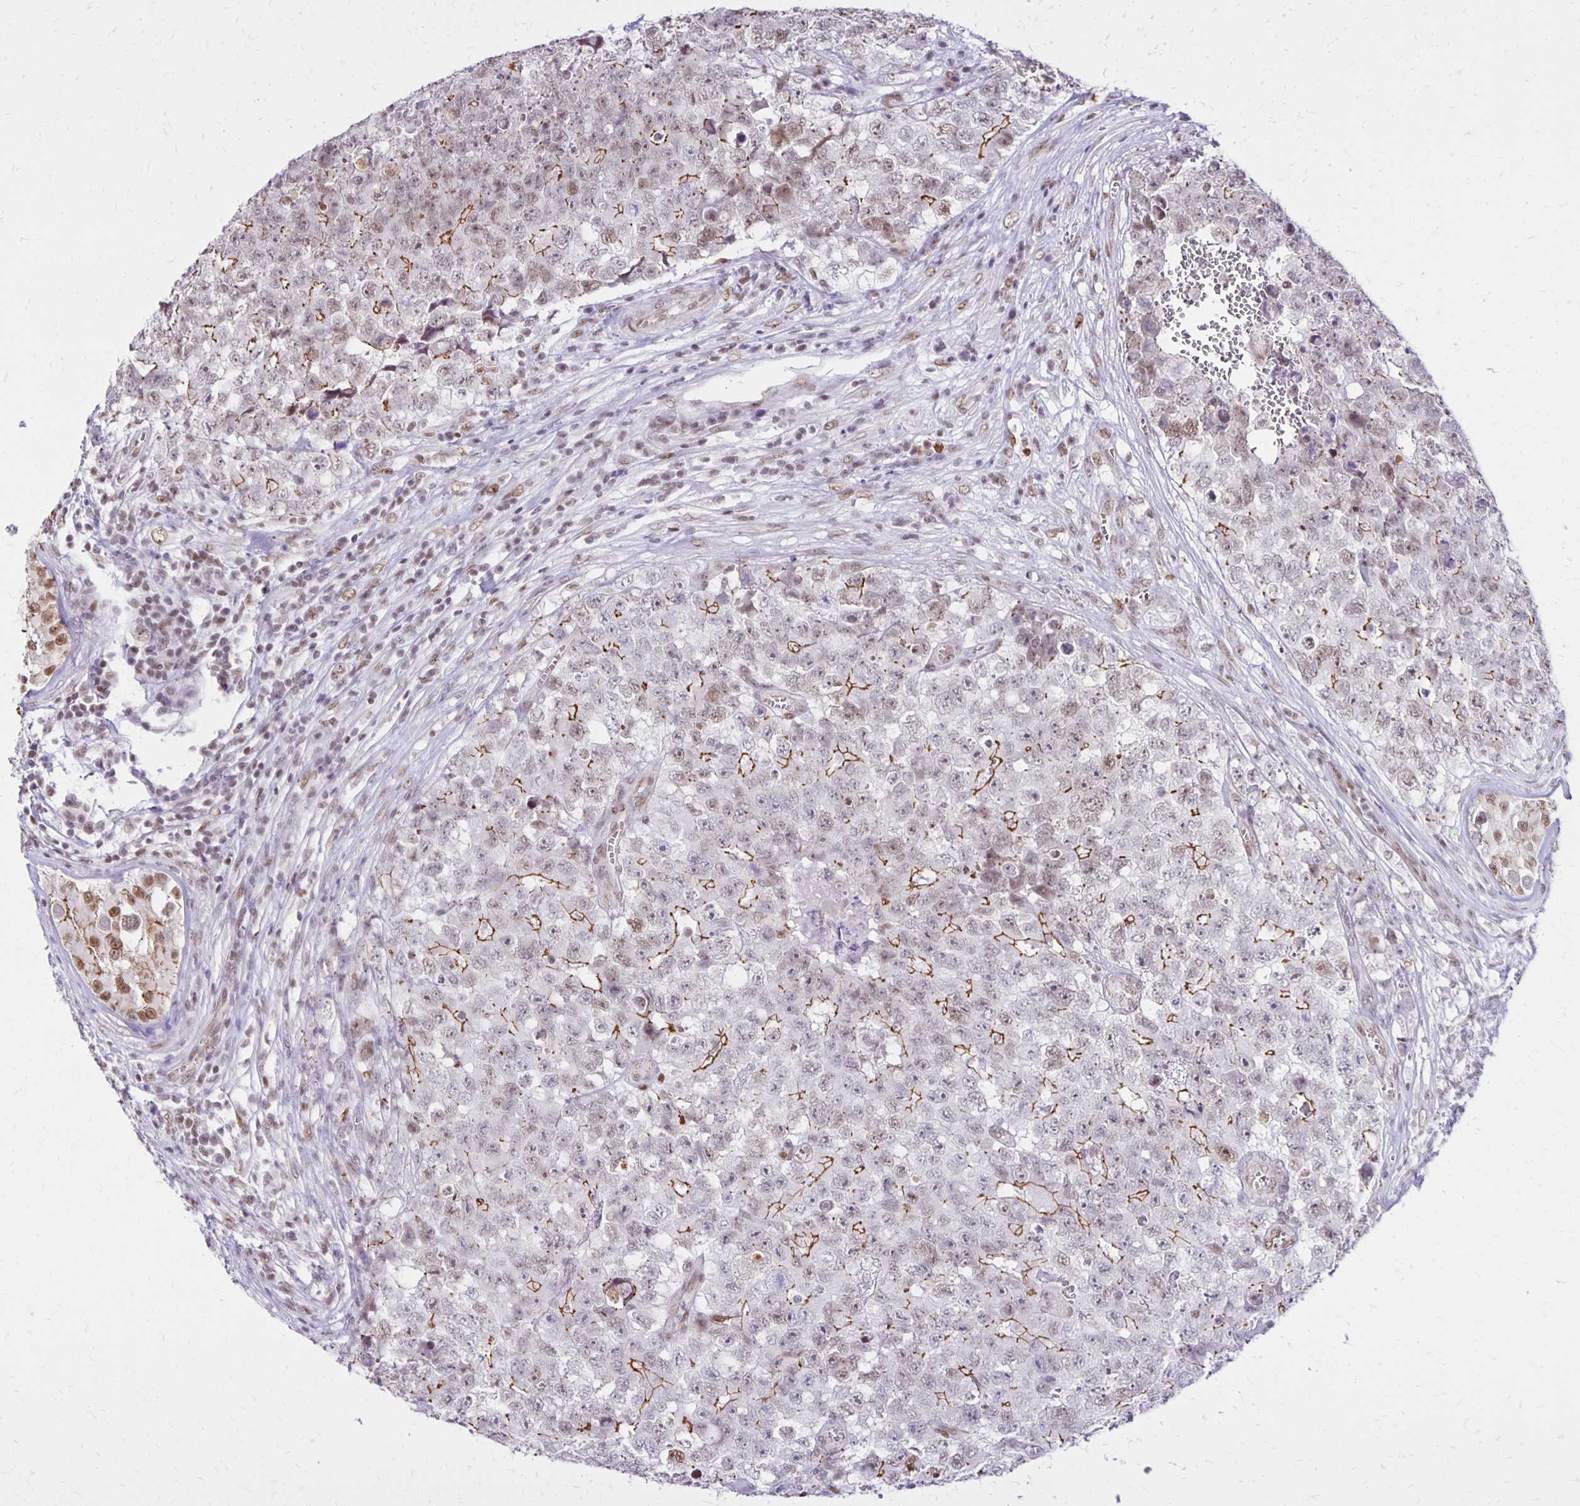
{"staining": {"intensity": "moderate", "quantity": "25%-75%", "location": "cytoplasmic/membranous,nuclear"}, "tissue": "testis cancer", "cell_type": "Tumor cells", "image_type": "cancer", "snomed": [{"axis": "morphology", "description": "Carcinoma, Embryonal, NOS"}, {"axis": "topography", "description": "Testis"}], "caption": "Human testis cancer (embryonal carcinoma) stained with a protein marker exhibits moderate staining in tumor cells.", "gene": "DDB2", "patient": {"sex": "male", "age": 18}}